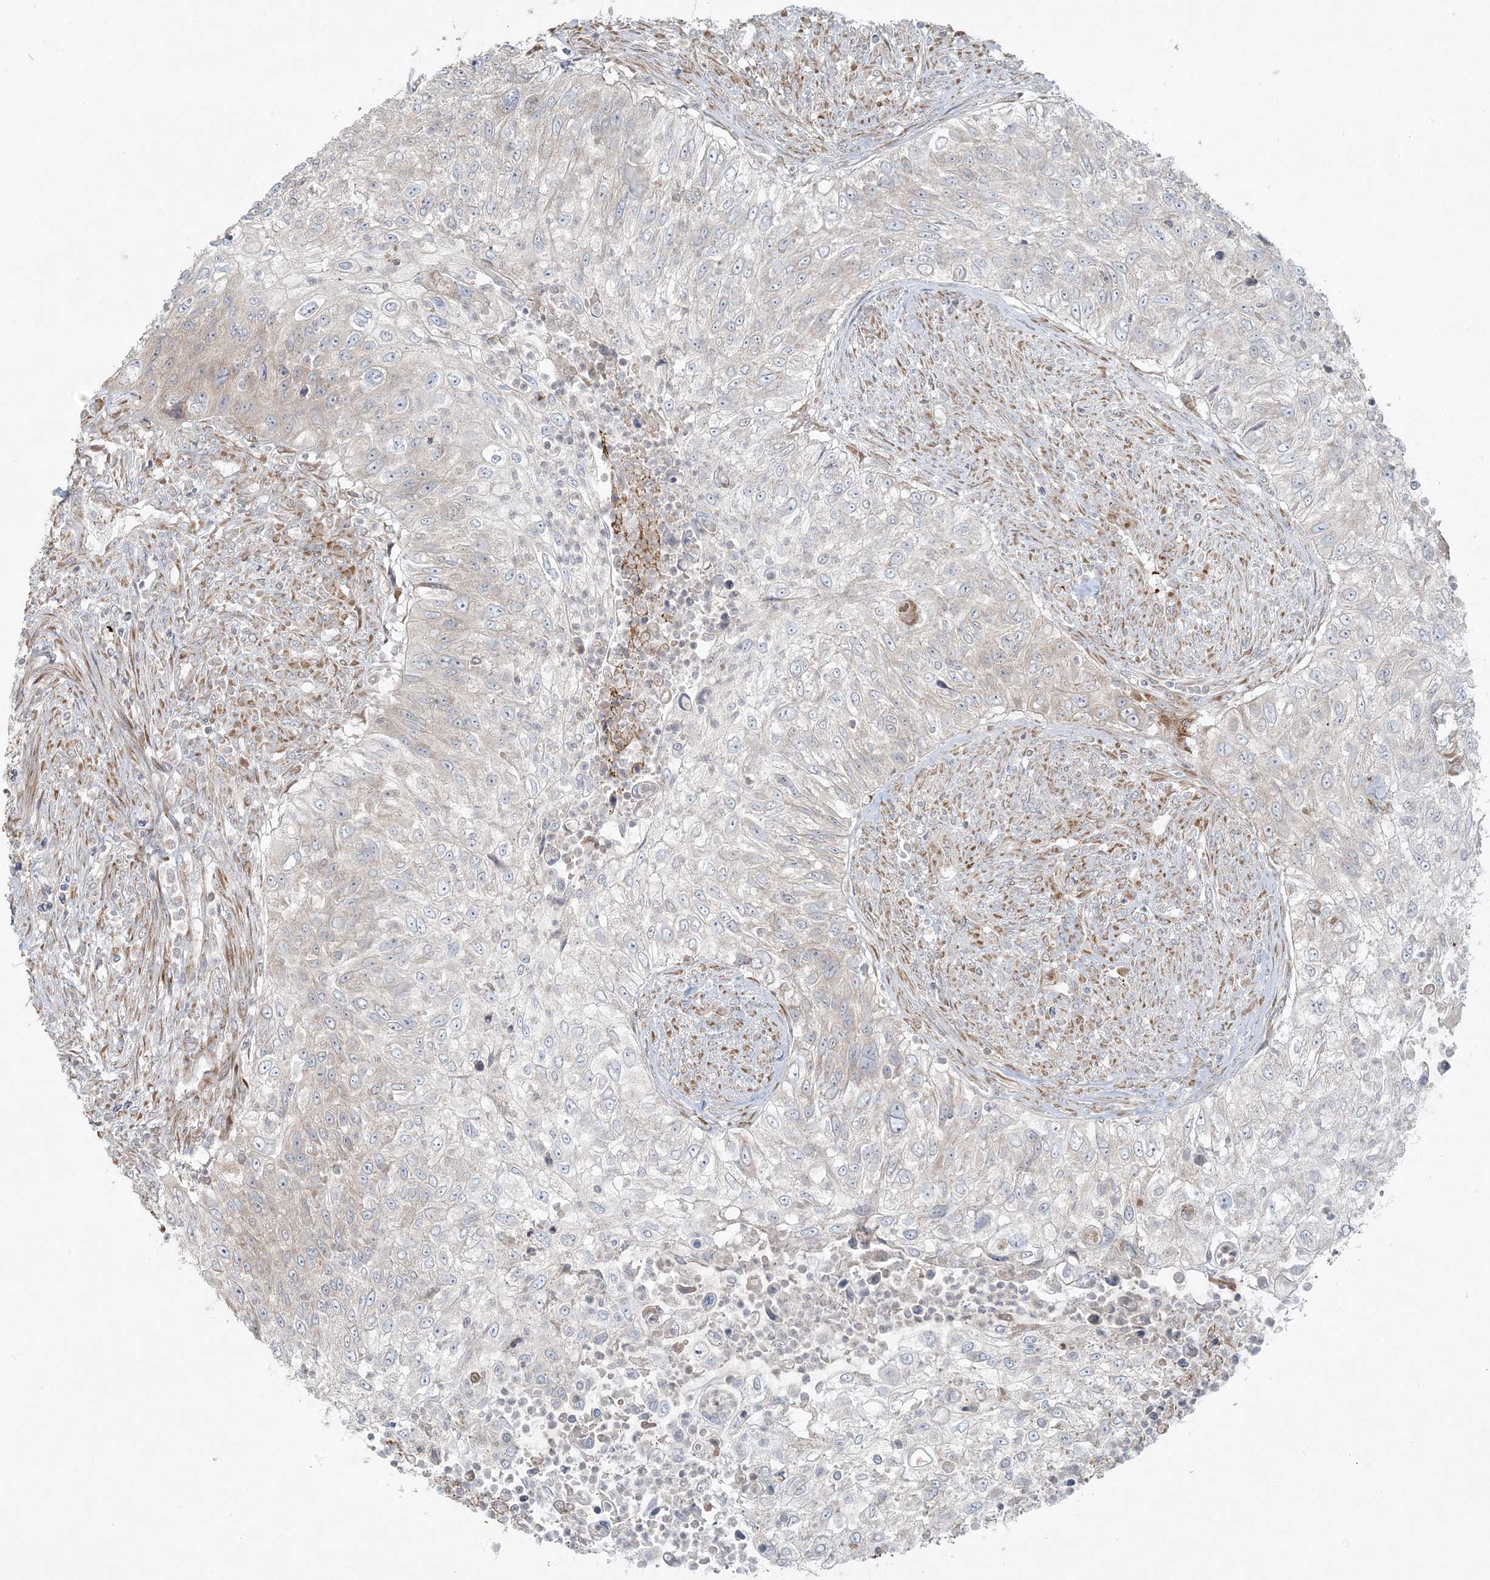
{"staining": {"intensity": "negative", "quantity": "none", "location": "none"}, "tissue": "urothelial cancer", "cell_type": "Tumor cells", "image_type": "cancer", "snomed": [{"axis": "morphology", "description": "Urothelial carcinoma, High grade"}, {"axis": "topography", "description": "Urinary bladder"}], "caption": "Tumor cells are negative for protein expression in human urothelial carcinoma (high-grade). (DAB immunohistochemistry with hematoxylin counter stain).", "gene": "ZNF263", "patient": {"sex": "female", "age": 60}}